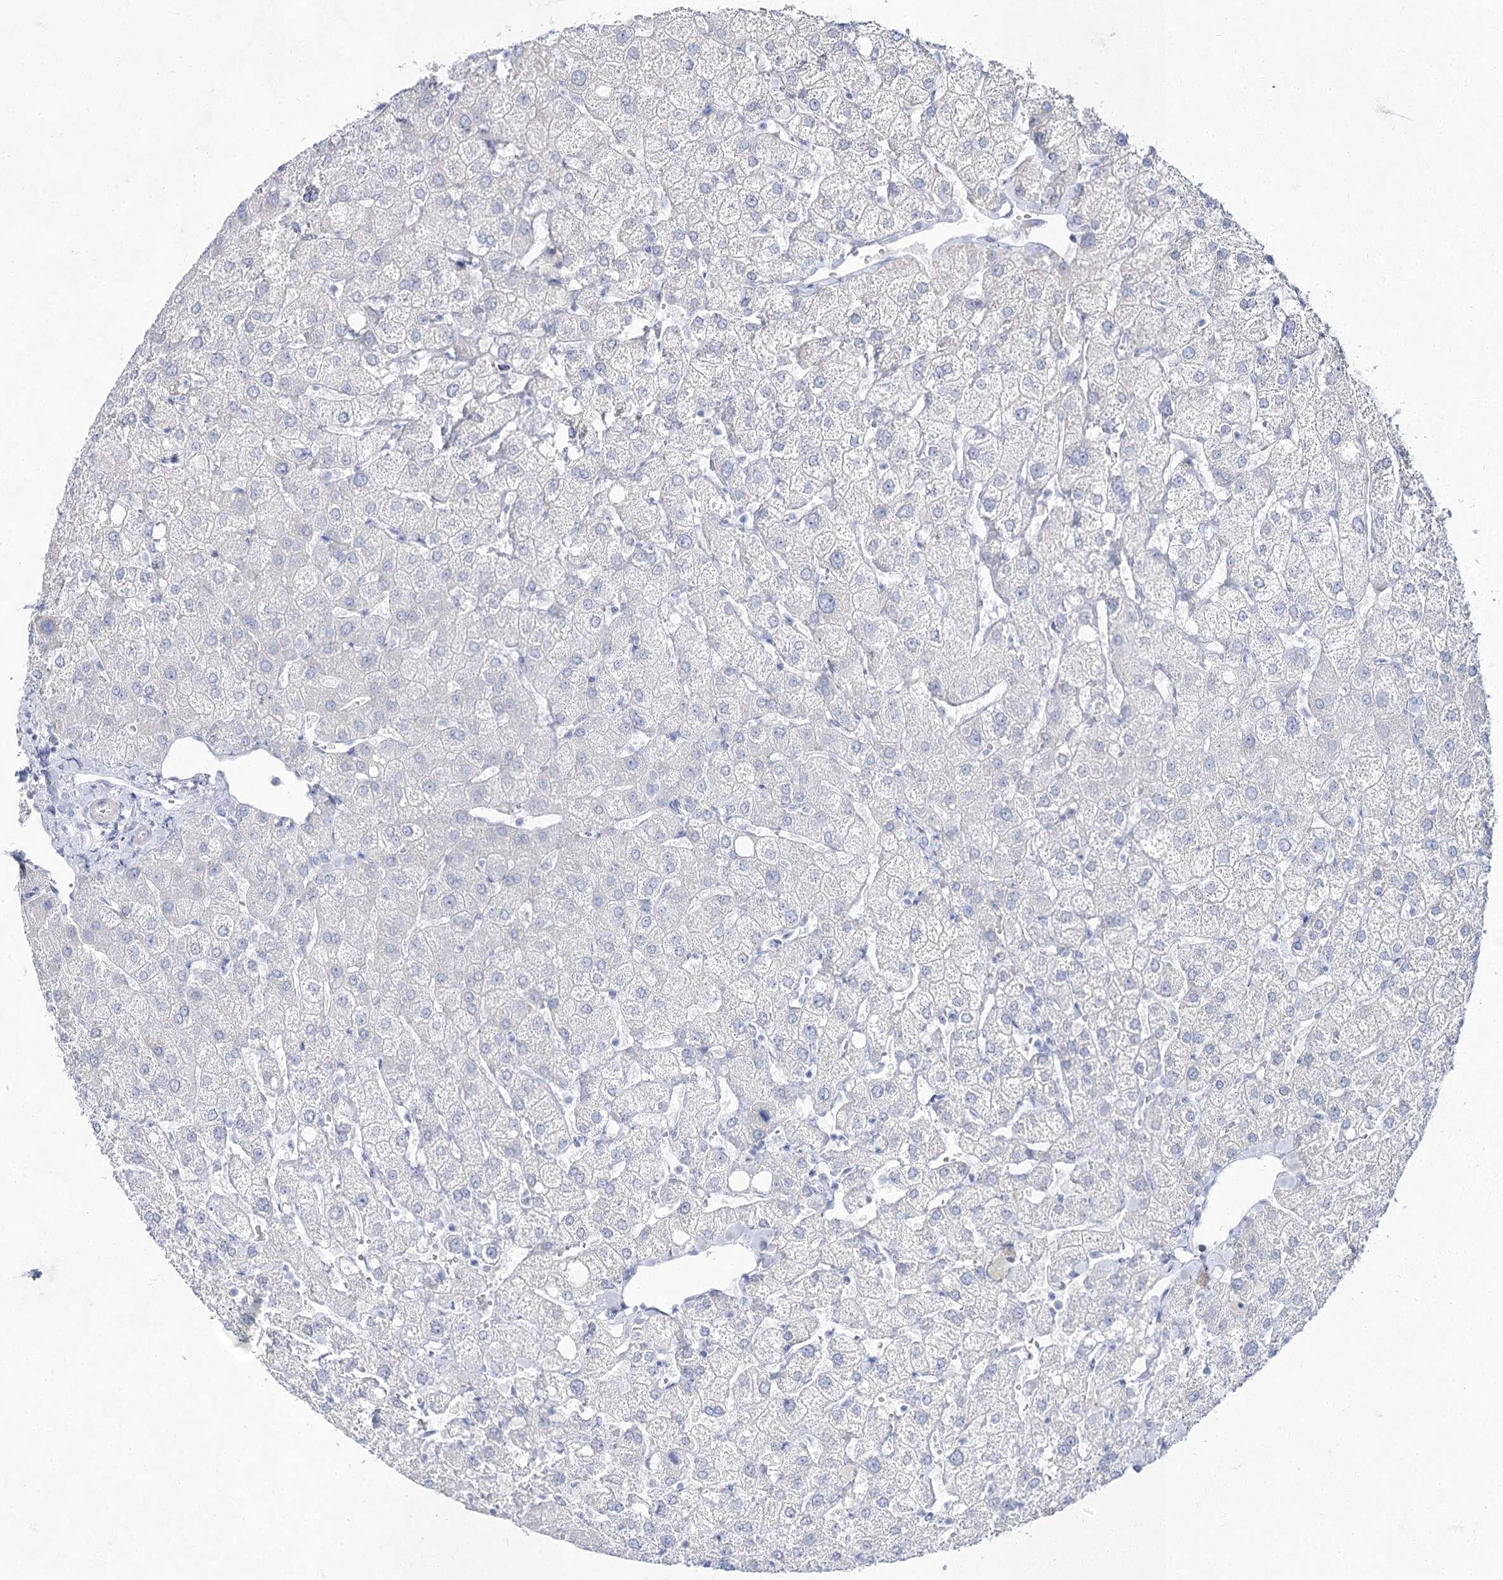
{"staining": {"intensity": "negative", "quantity": "none", "location": "none"}, "tissue": "liver", "cell_type": "Cholangiocytes", "image_type": "normal", "snomed": [{"axis": "morphology", "description": "Normal tissue, NOS"}, {"axis": "topography", "description": "Liver"}], "caption": "The micrograph reveals no staining of cholangiocytes in benign liver. Brightfield microscopy of immunohistochemistry stained with DAB (brown) and hematoxylin (blue), captured at high magnification.", "gene": "ACRV1", "patient": {"sex": "female", "age": 54}}